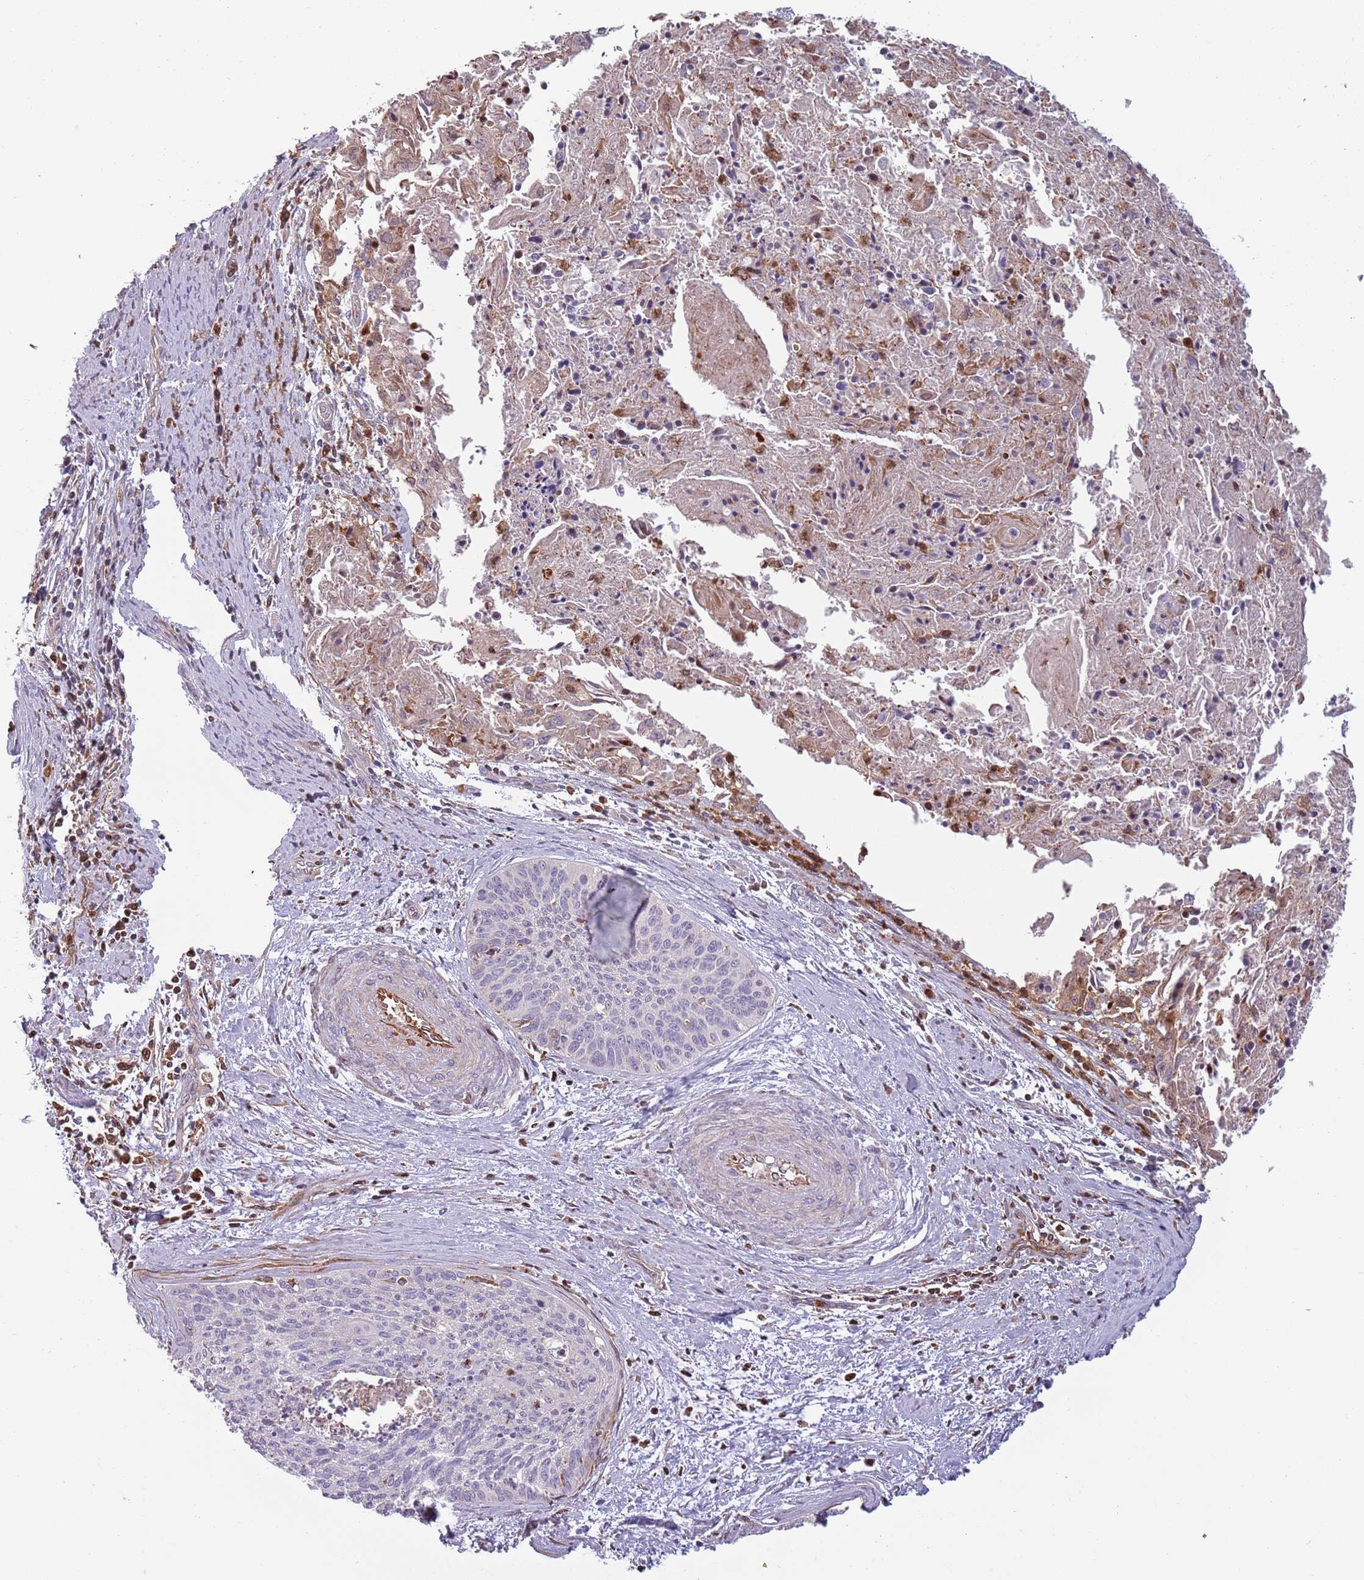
{"staining": {"intensity": "negative", "quantity": "none", "location": "none"}, "tissue": "cervical cancer", "cell_type": "Tumor cells", "image_type": "cancer", "snomed": [{"axis": "morphology", "description": "Squamous cell carcinoma, NOS"}, {"axis": "topography", "description": "Cervix"}], "caption": "Protein analysis of cervical squamous cell carcinoma shows no significant expression in tumor cells.", "gene": "NADK", "patient": {"sex": "female", "age": 55}}